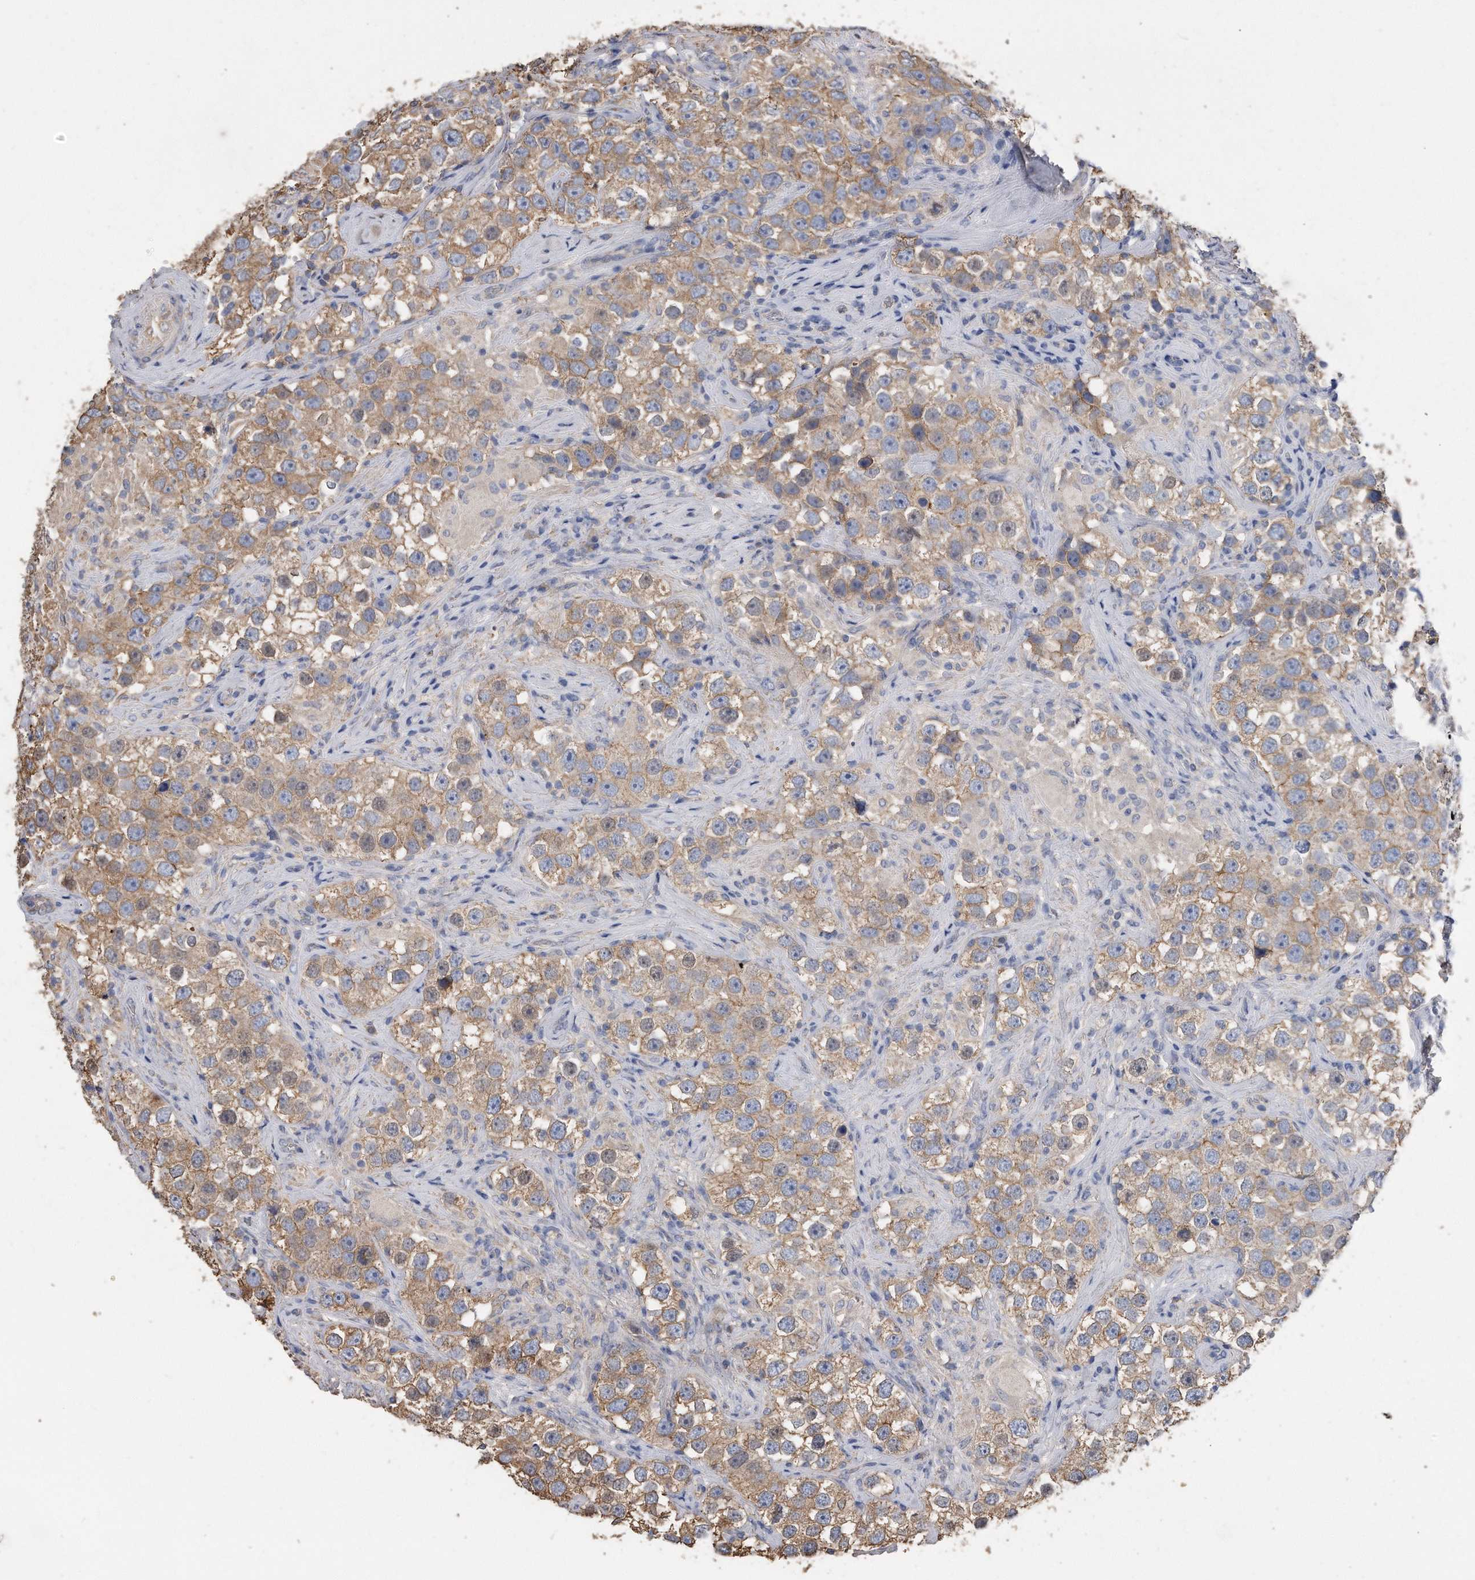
{"staining": {"intensity": "moderate", "quantity": ">75%", "location": "cytoplasmic/membranous"}, "tissue": "testis cancer", "cell_type": "Tumor cells", "image_type": "cancer", "snomed": [{"axis": "morphology", "description": "Seminoma, NOS"}, {"axis": "topography", "description": "Testis"}], "caption": "Tumor cells show medium levels of moderate cytoplasmic/membranous positivity in about >75% of cells in seminoma (testis).", "gene": "CDCP1", "patient": {"sex": "male", "age": 49}}